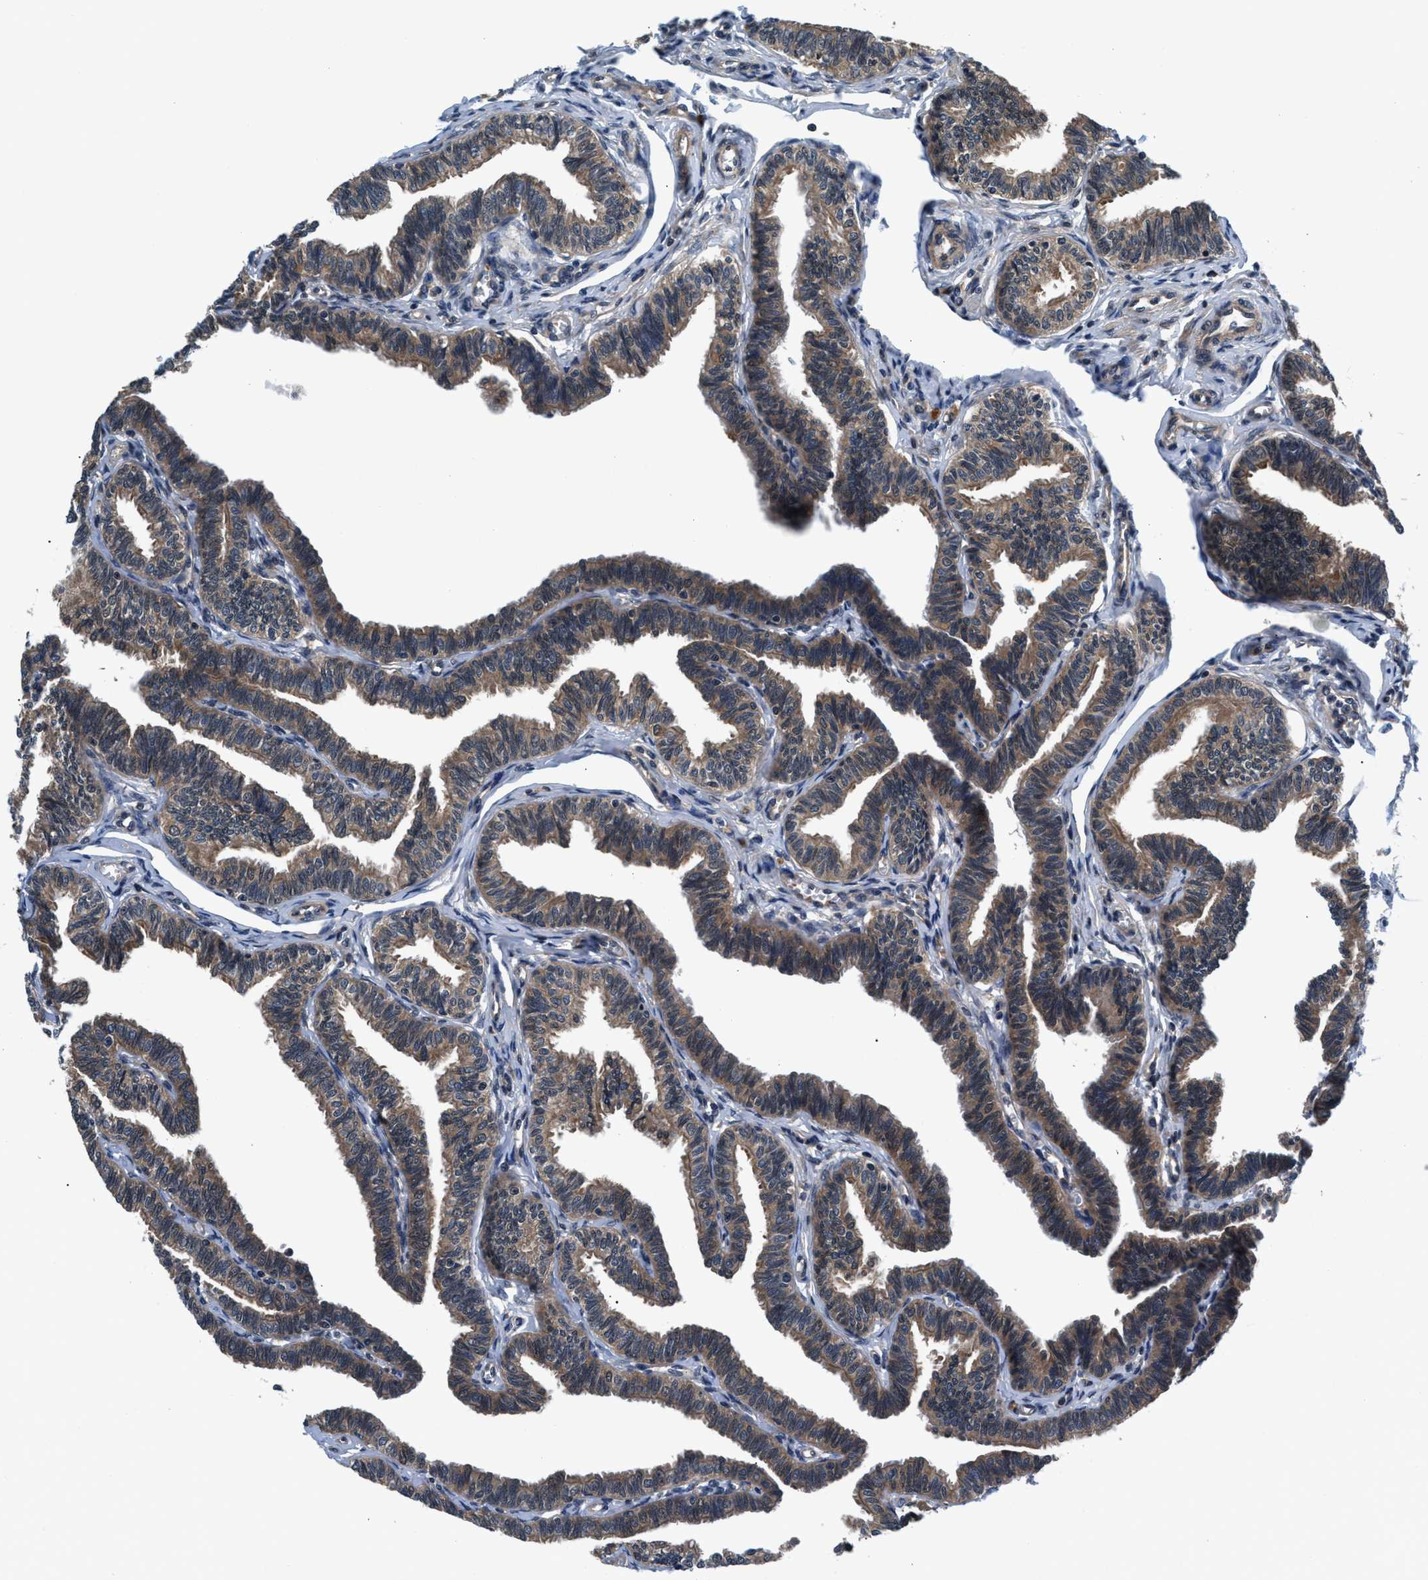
{"staining": {"intensity": "weak", "quantity": ">75%", "location": "cytoplasmic/membranous"}, "tissue": "fallopian tube", "cell_type": "Glandular cells", "image_type": "normal", "snomed": [{"axis": "morphology", "description": "Normal tissue, NOS"}, {"axis": "topography", "description": "Fallopian tube"}, {"axis": "topography", "description": "Ovary"}], "caption": "Benign fallopian tube demonstrates weak cytoplasmic/membranous expression in approximately >75% of glandular cells, visualized by immunohistochemistry.", "gene": "PRPSAP2", "patient": {"sex": "female", "age": 23}}